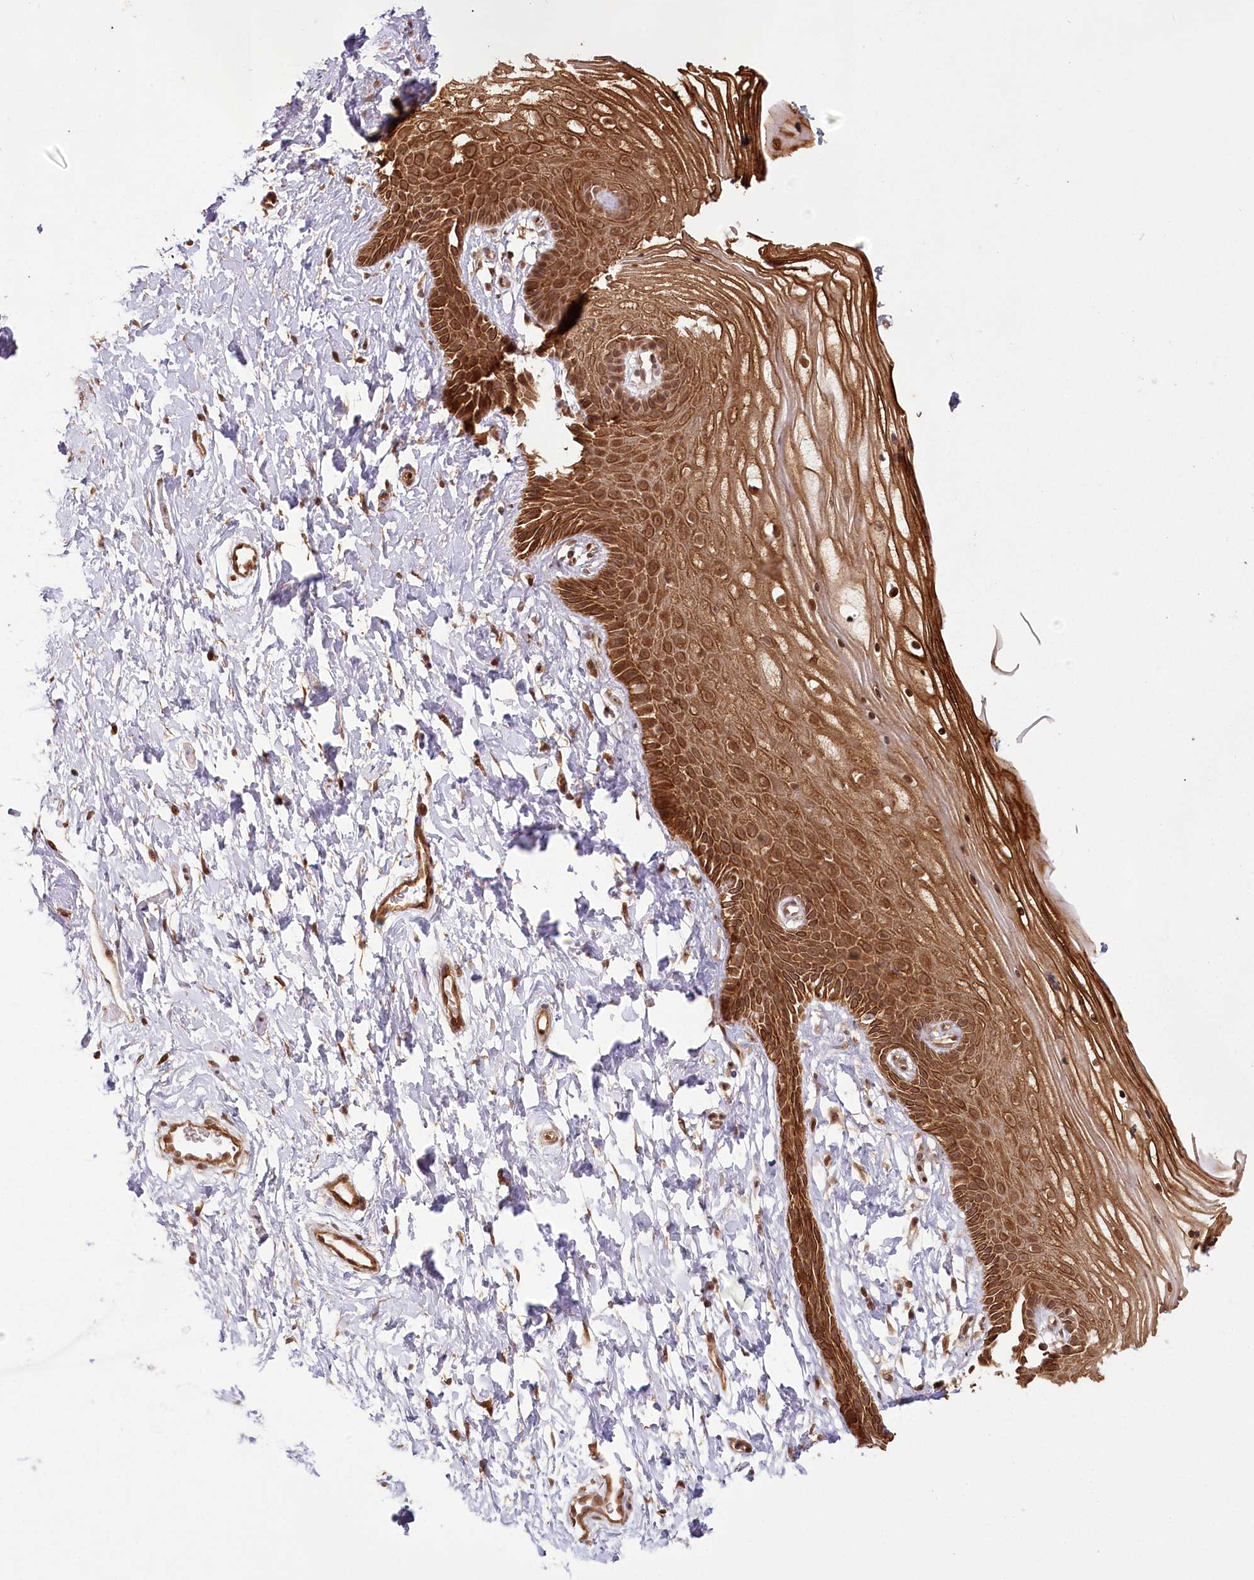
{"staining": {"intensity": "strong", "quantity": ">75%", "location": "cytoplasmic/membranous,nuclear"}, "tissue": "vagina", "cell_type": "Squamous epithelial cells", "image_type": "normal", "snomed": [{"axis": "morphology", "description": "Normal tissue, NOS"}, {"axis": "topography", "description": "Vagina"}, {"axis": "topography", "description": "Cervix"}], "caption": "Immunohistochemistry photomicrograph of normal vagina stained for a protein (brown), which exhibits high levels of strong cytoplasmic/membranous,nuclear staining in approximately >75% of squamous epithelial cells.", "gene": "R3HDM2", "patient": {"sex": "female", "age": 40}}